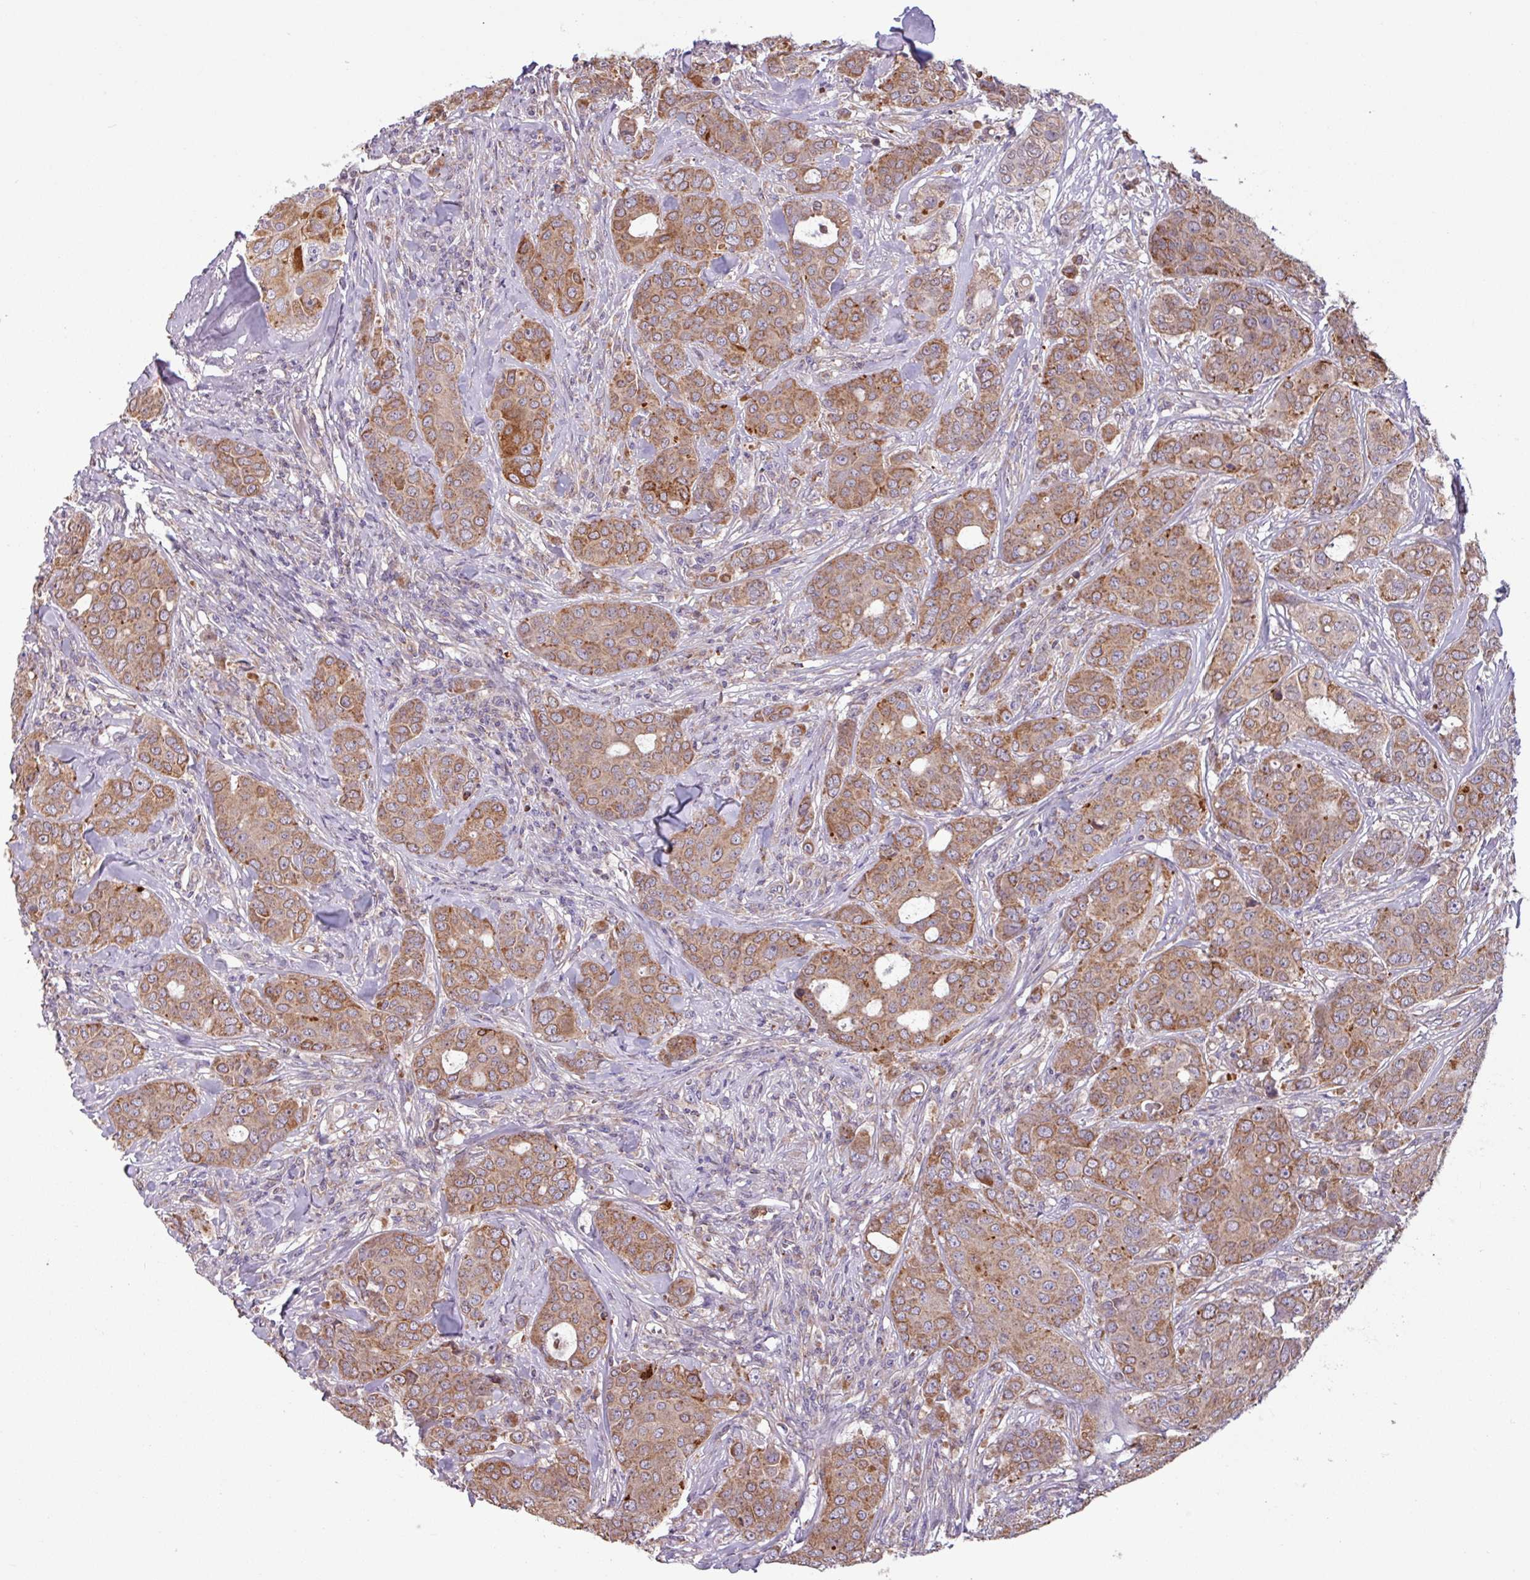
{"staining": {"intensity": "moderate", "quantity": ">75%", "location": "cytoplasmic/membranous"}, "tissue": "breast cancer", "cell_type": "Tumor cells", "image_type": "cancer", "snomed": [{"axis": "morphology", "description": "Duct carcinoma"}, {"axis": "topography", "description": "Breast"}], "caption": "Breast intraductal carcinoma tissue shows moderate cytoplasmic/membranous staining in about >75% of tumor cells, visualized by immunohistochemistry.", "gene": "CAMK1", "patient": {"sex": "female", "age": 43}}